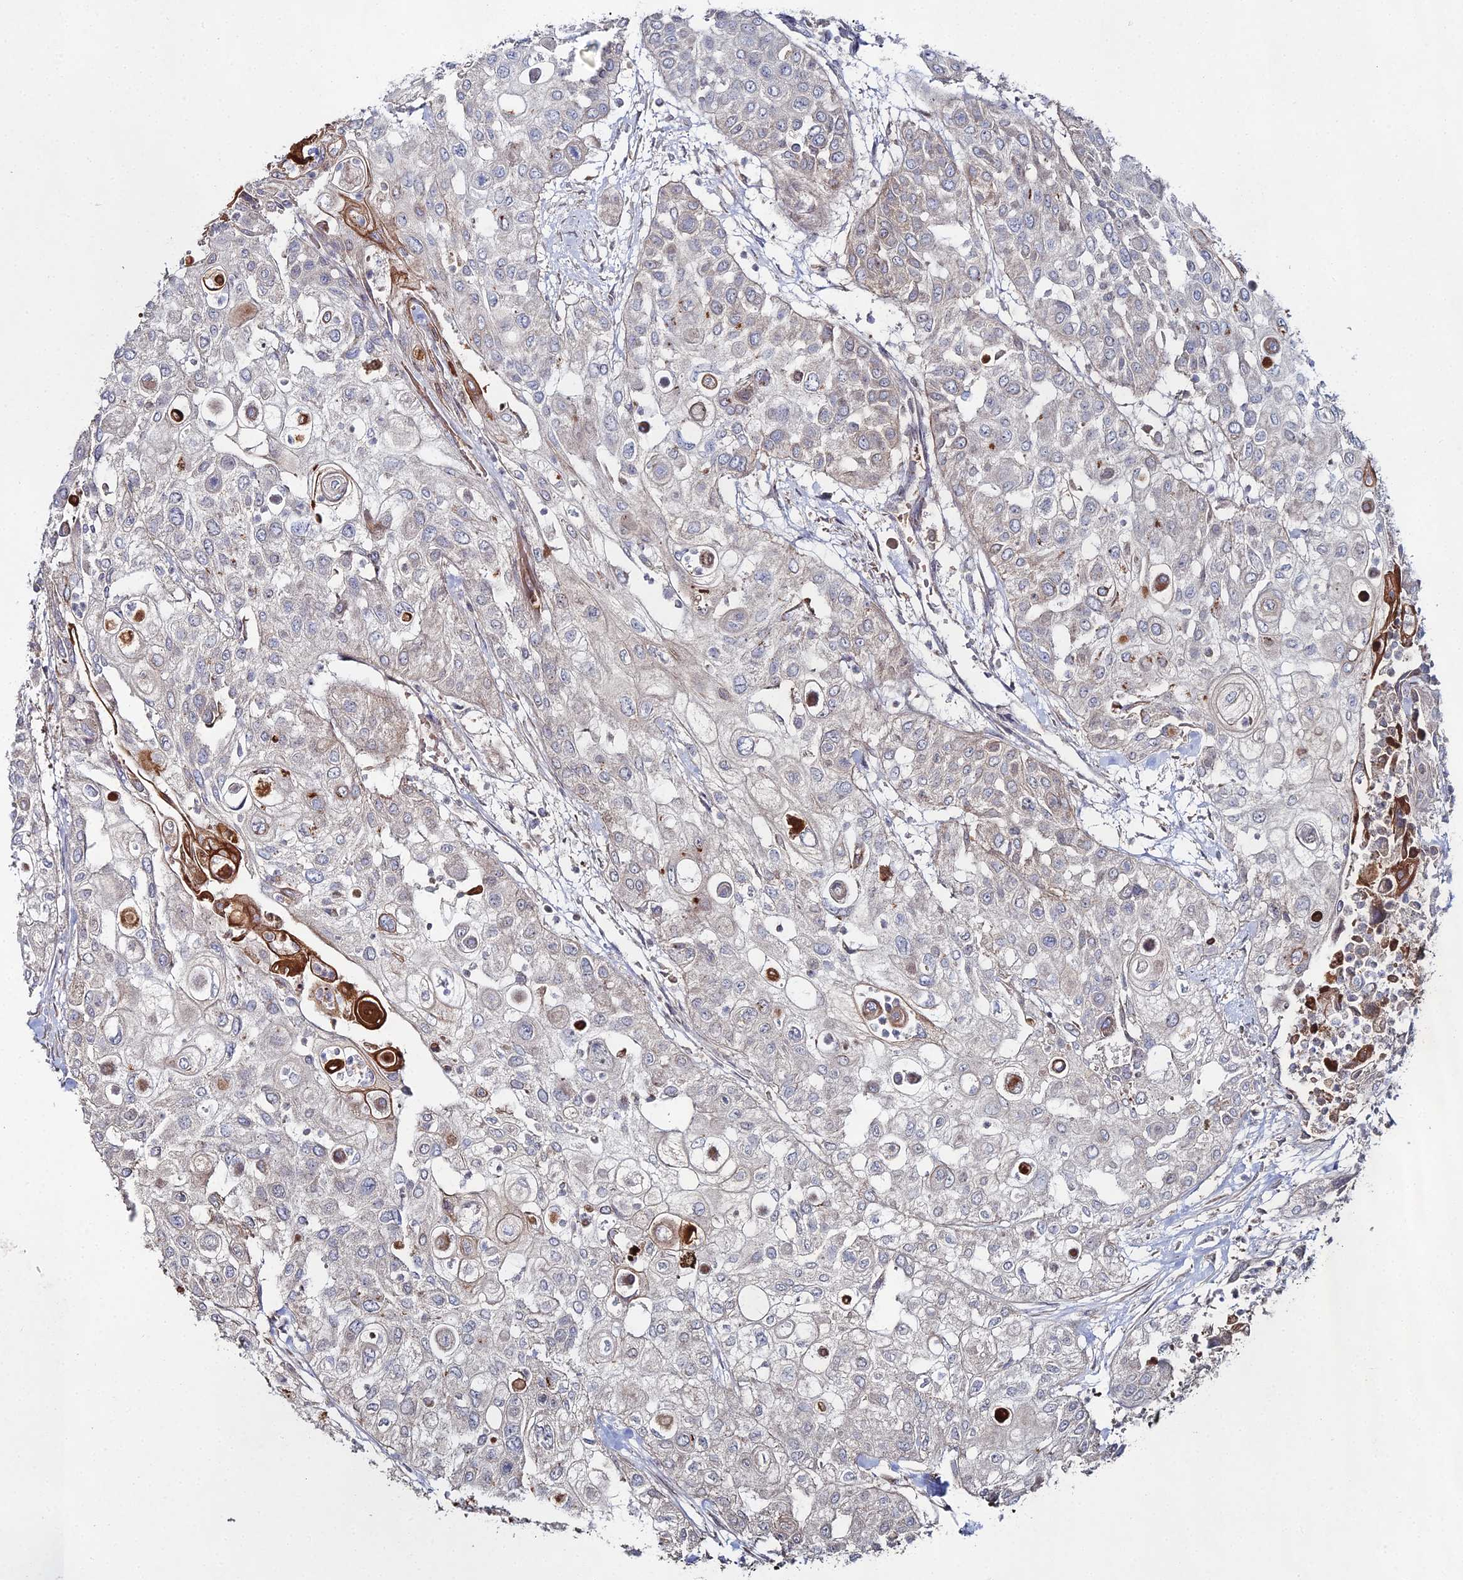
{"staining": {"intensity": "negative", "quantity": "none", "location": "none"}, "tissue": "urothelial cancer", "cell_type": "Tumor cells", "image_type": "cancer", "snomed": [{"axis": "morphology", "description": "Urothelial carcinoma, High grade"}, {"axis": "topography", "description": "Urinary bladder"}], "caption": "A micrograph of human urothelial cancer is negative for staining in tumor cells. The staining is performed using DAB (3,3'-diaminobenzidine) brown chromogen with nuclei counter-stained in using hematoxylin.", "gene": "SGMS1", "patient": {"sex": "female", "age": 79}}